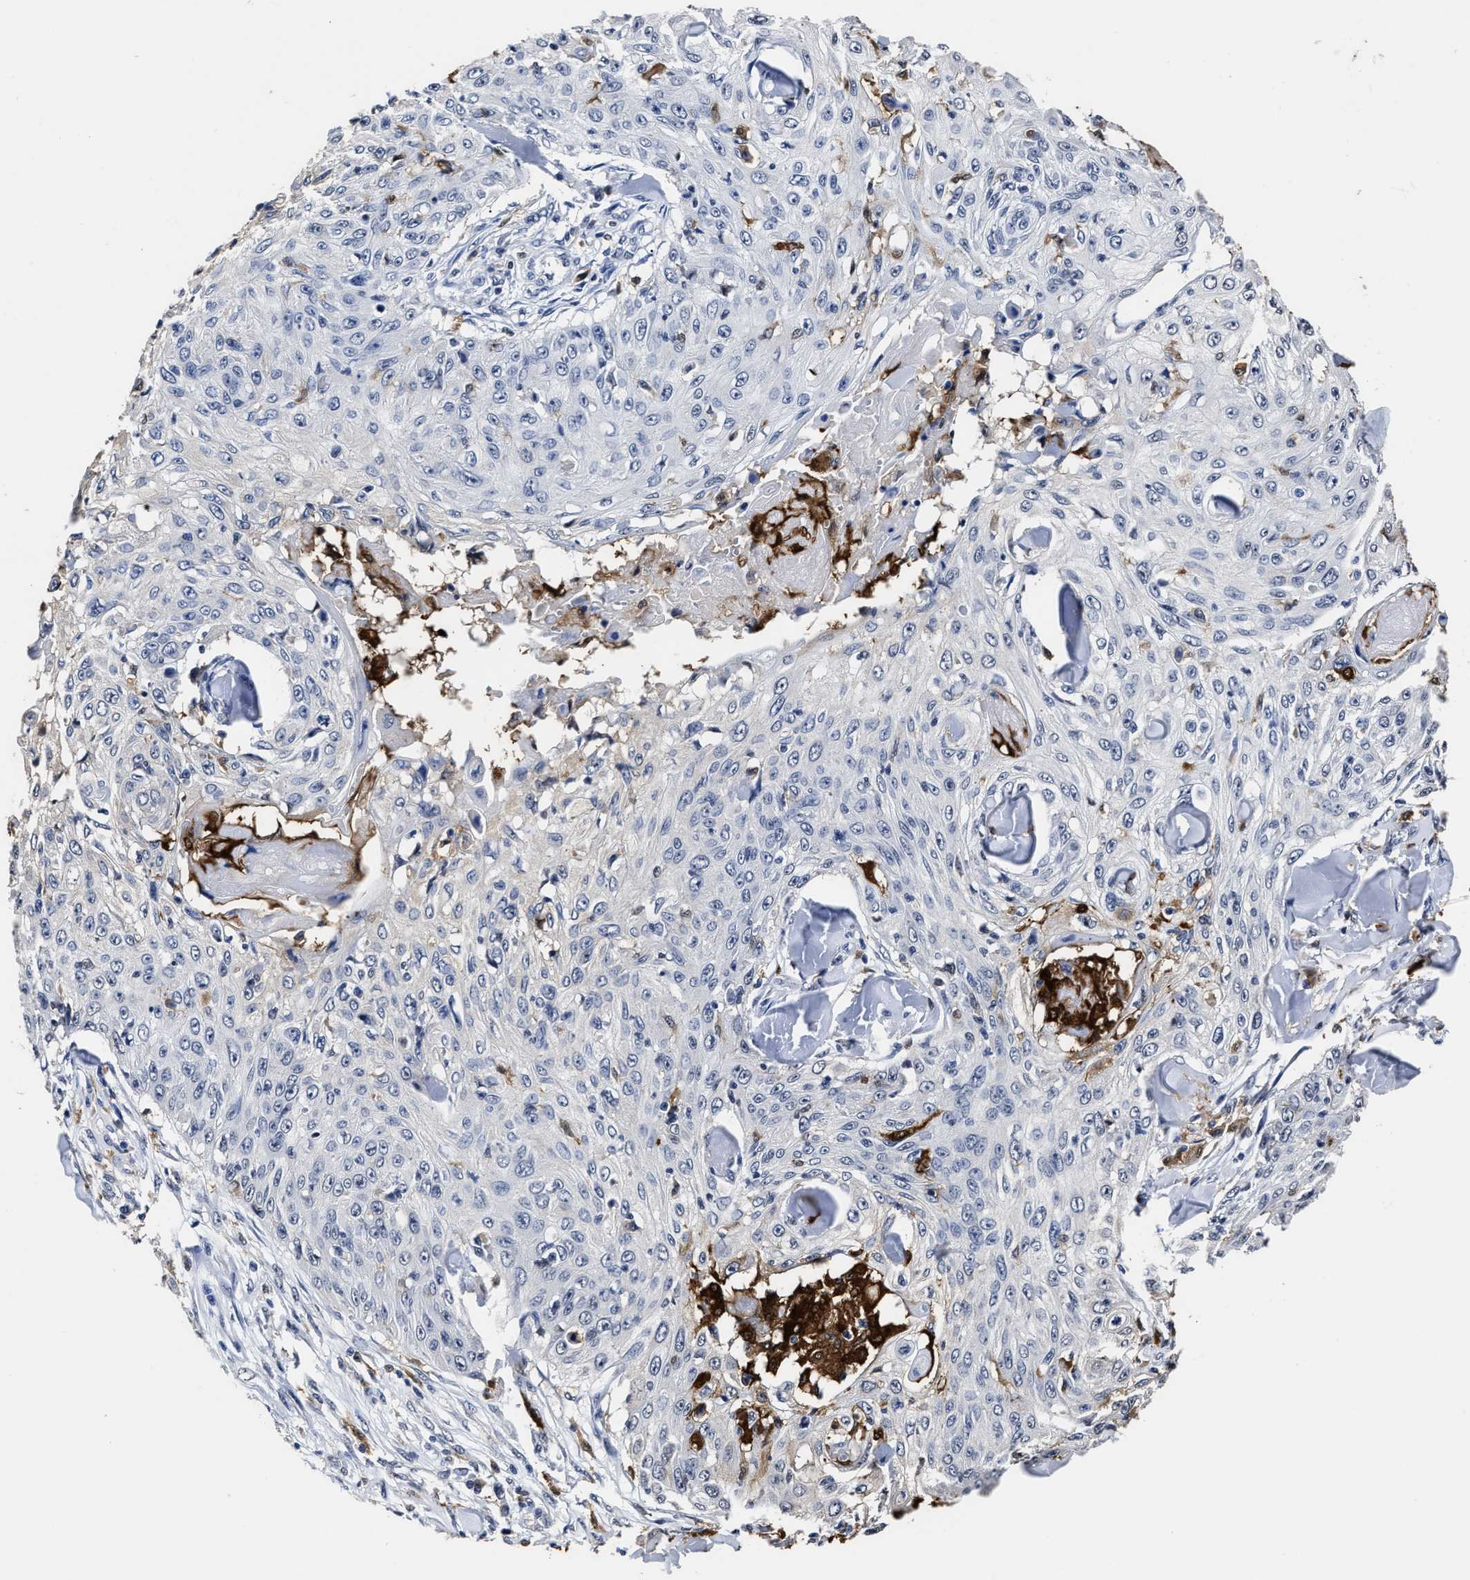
{"staining": {"intensity": "negative", "quantity": "none", "location": "none"}, "tissue": "skin cancer", "cell_type": "Tumor cells", "image_type": "cancer", "snomed": [{"axis": "morphology", "description": "Squamous cell carcinoma, NOS"}, {"axis": "topography", "description": "Skin"}], "caption": "The immunohistochemistry photomicrograph has no significant expression in tumor cells of squamous cell carcinoma (skin) tissue.", "gene": "PRPF4B", "patient": {"sex": "male", "age": 86}}